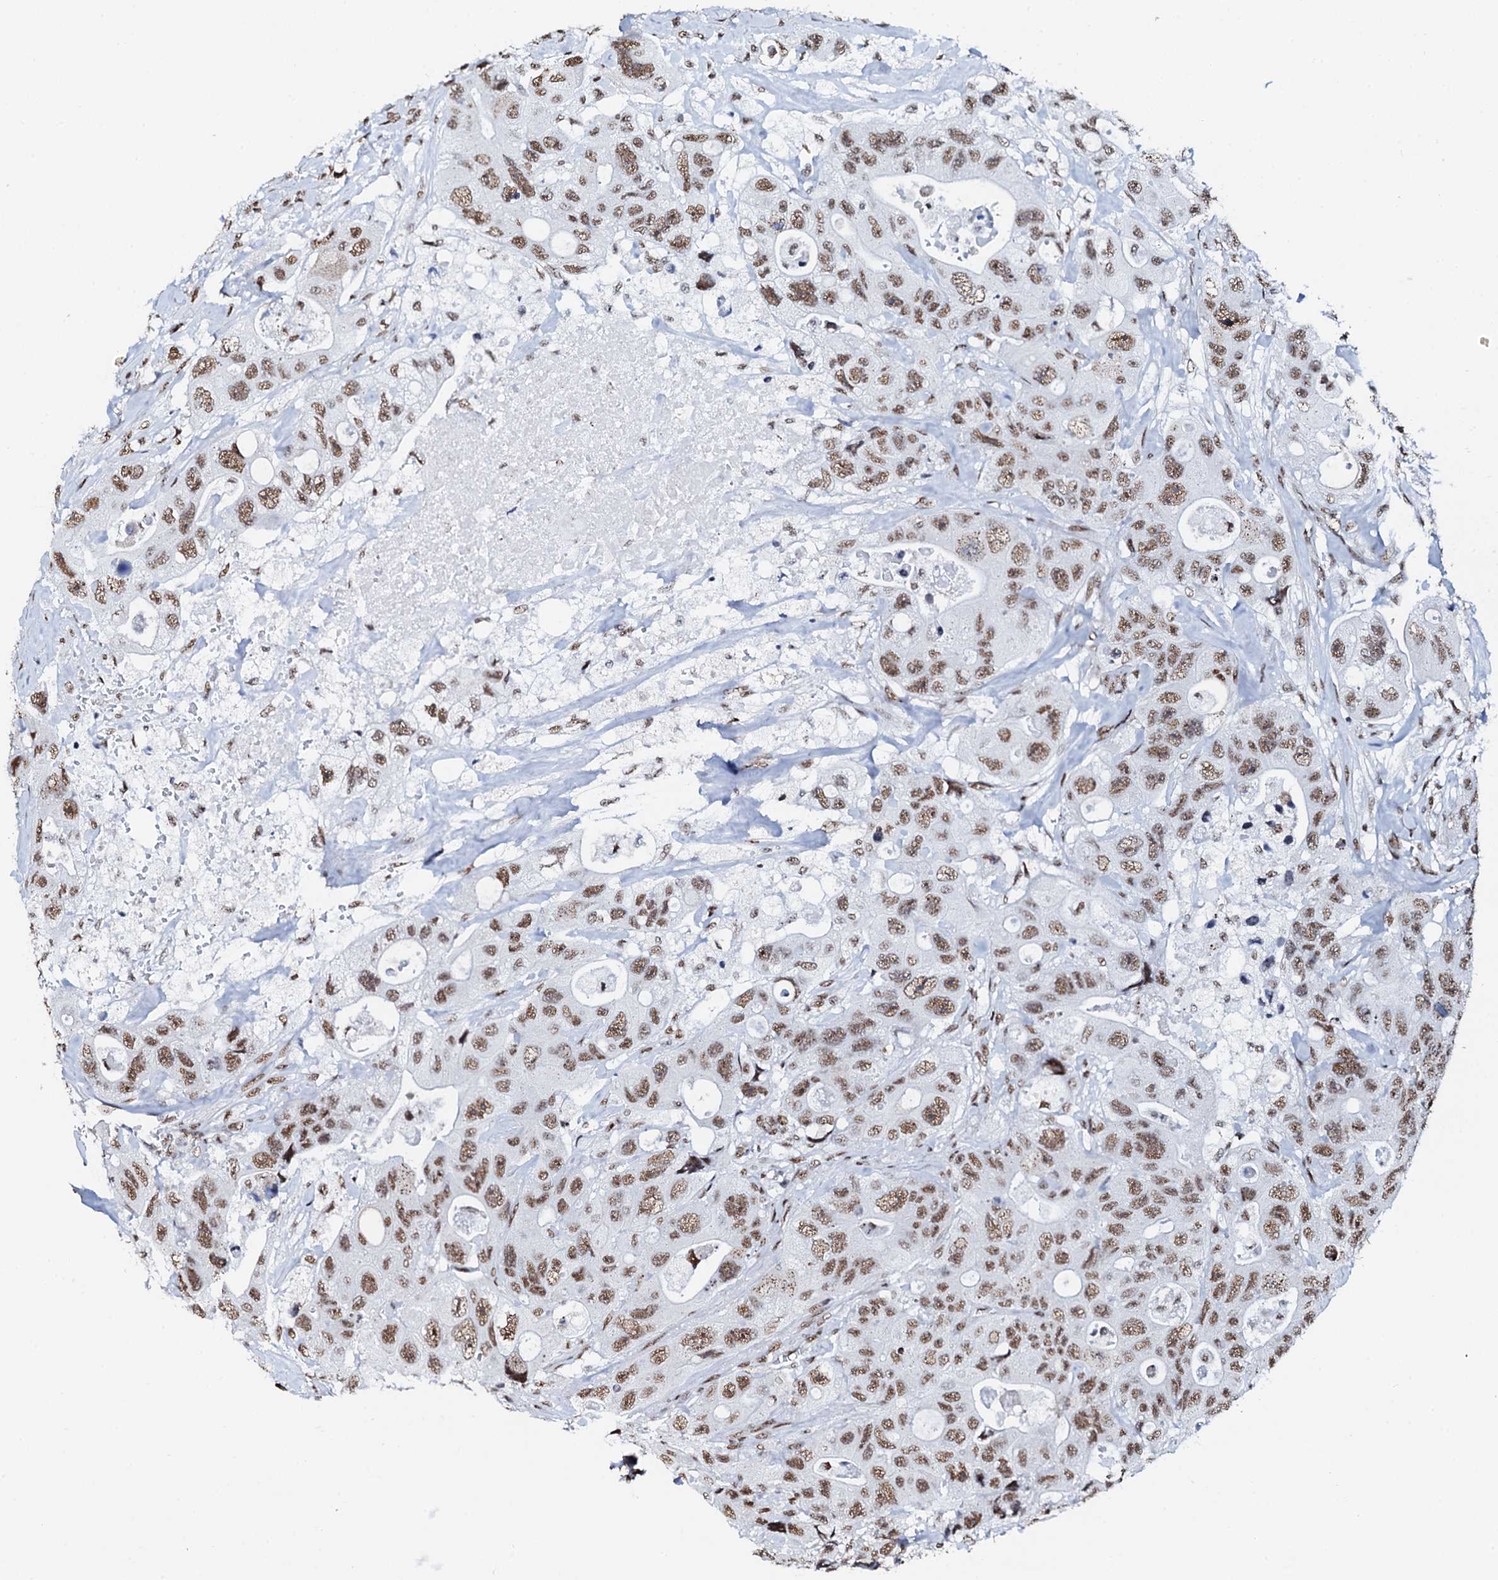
{"staining": {"intensity": "moderate", "quantity": ">75%", "location": "nuclear"}, "tissue": "colorectal cancer", "cell_type": "Tumor cells", "image_type": "cancer", "snomed": [{"axis": "morphology", "description": "Adenocarcinoma, NOS"}, {"axis": "topography", "description": "Colon"}], "caption": "A photomicrograph showing moderate nuclear staining in about >75% of tumor cells in colorectal cancer, as visualized by brown immunohistochemical staining.", "gene": "NKAPD1", "patient": {"sex": "female", "age": 46}}